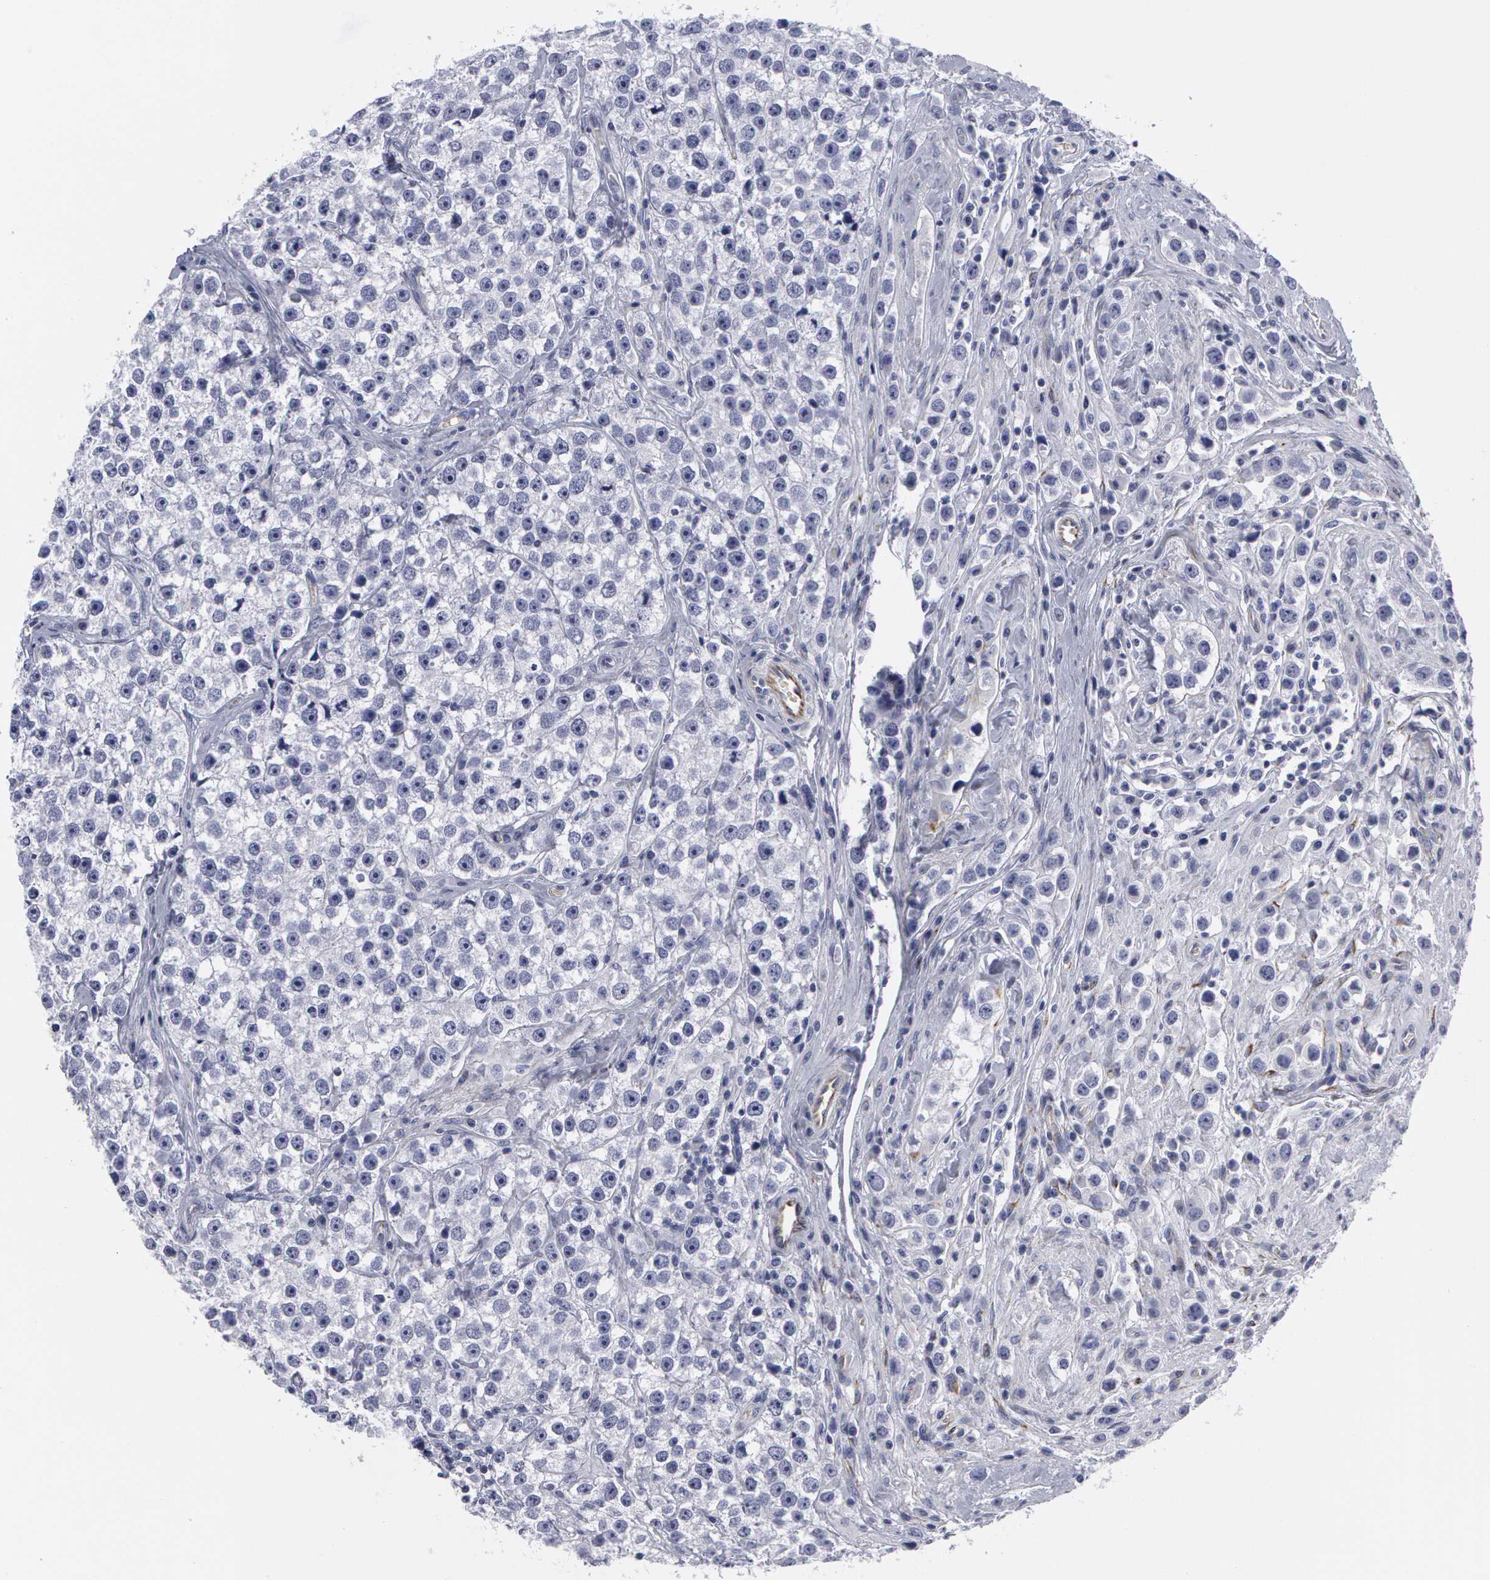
{"staining": {"intensity": "negative", "quantity": "none", "location": "none"}, "tissue": "testis cancer", "cell_type": "Tumor cells", "image_type": "cancer", "snomed": [{"axis": "morphology", "description": "Seminoma, NOS"}, {"axis": "topography", "description": "Testis"}], "caption": "Testis seminoma was stained to show a protein in brown. There is no significant staining in tumor cells.", "gene": "SMC1B", "patient": {"sex": "male", "age": 32}}